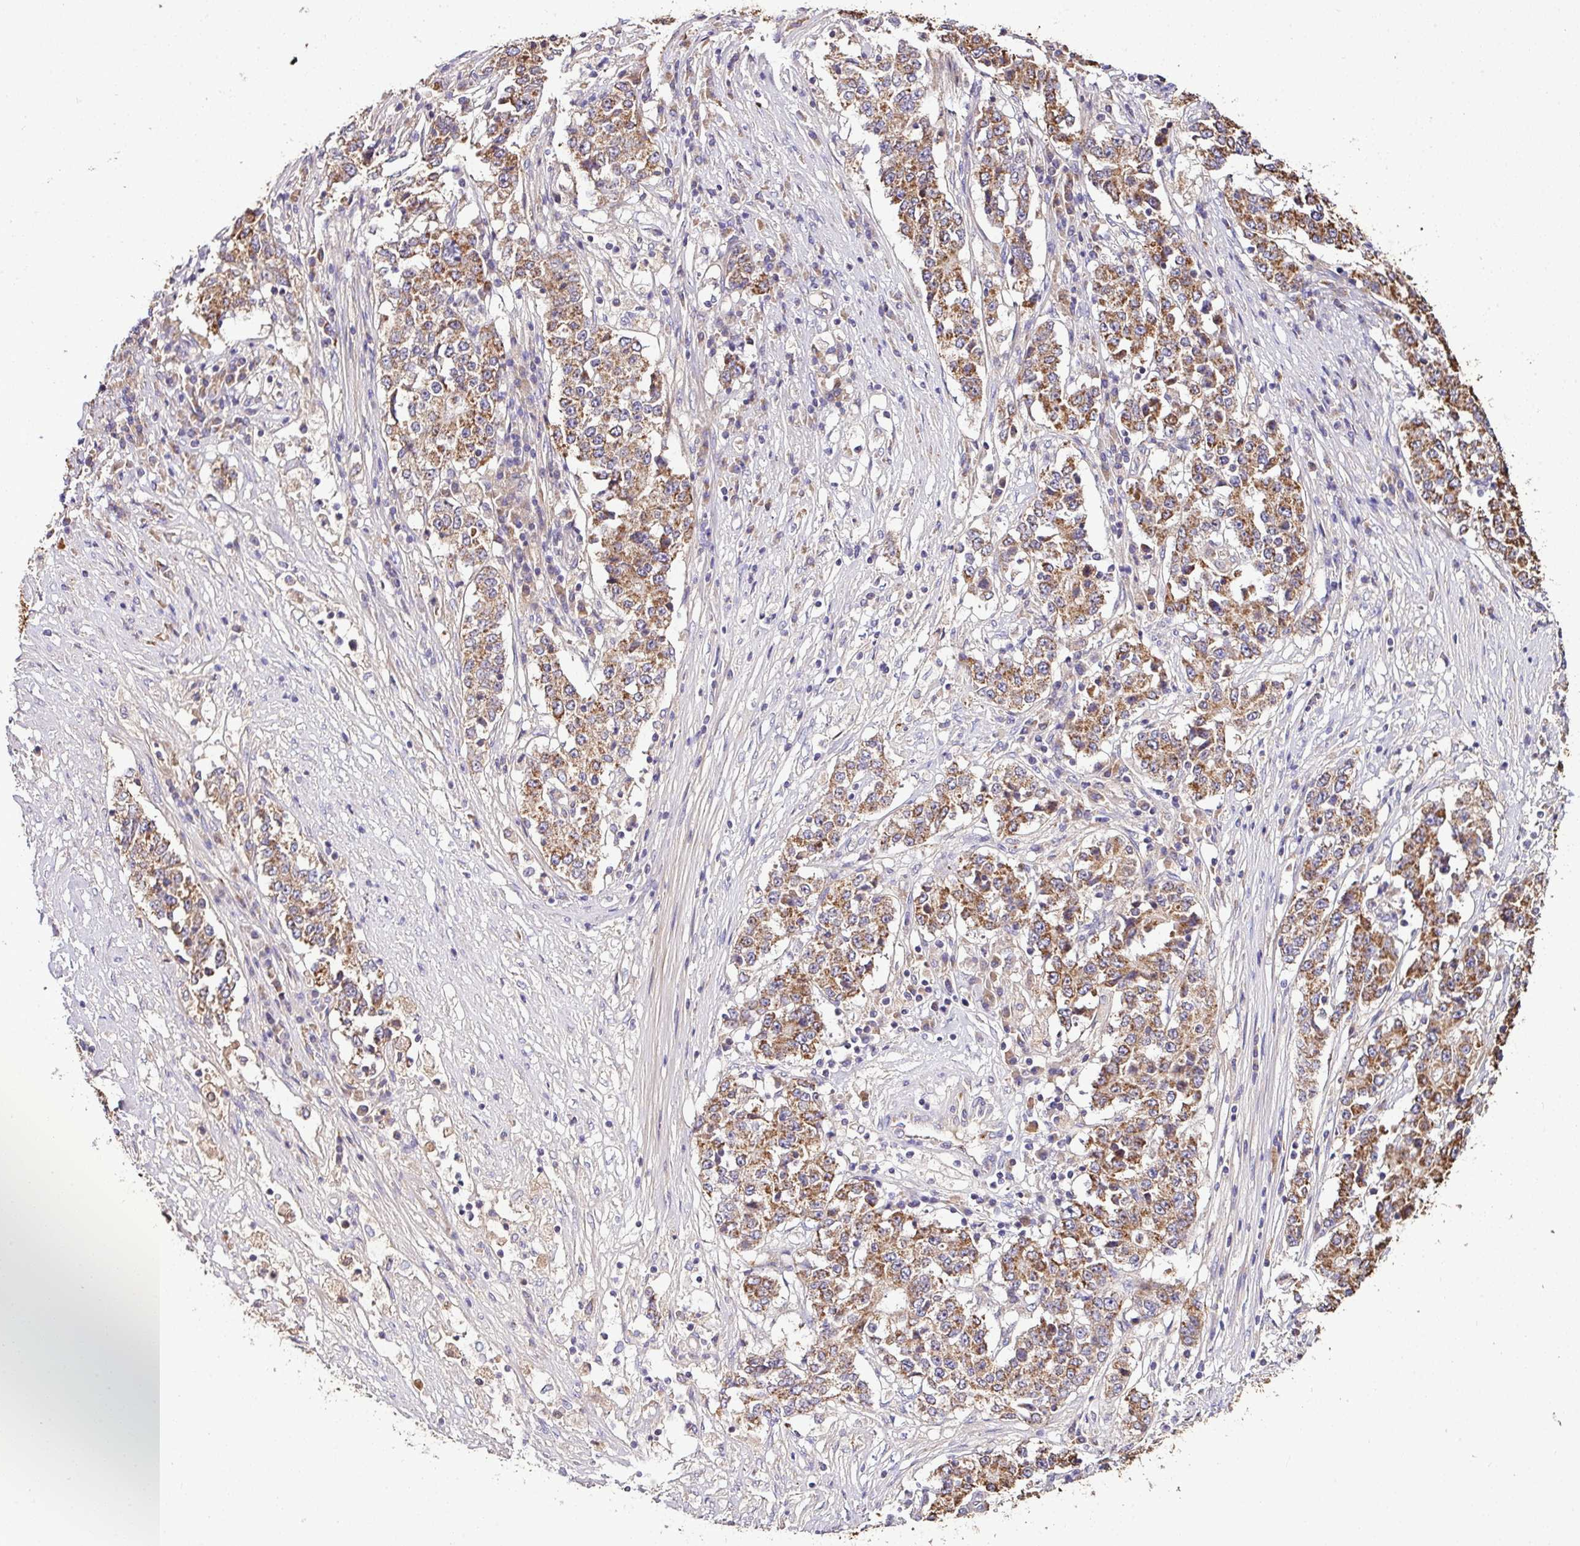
{"staining": {"intensity": "moderate", "quantity": ">75%", "location": "cytoplasmic/membranous"}, "tissue": "stomach cancer", "cell_type": "Tumor cells", "image_type": "cancer", "snomed": [{"axis": "morphology", "description": "Adenocarcinoma, NOS"}, {"axis": "topography", "description": "Stomach"}], "caption": "This histopathology image demonstrates IHC staining of human stomach cancer, with medium moderate cytoplasmic/membranous staining in about >75% of tumor cells.", "gene": "CPD", "patient": {"sex": "male", "age": 59}}